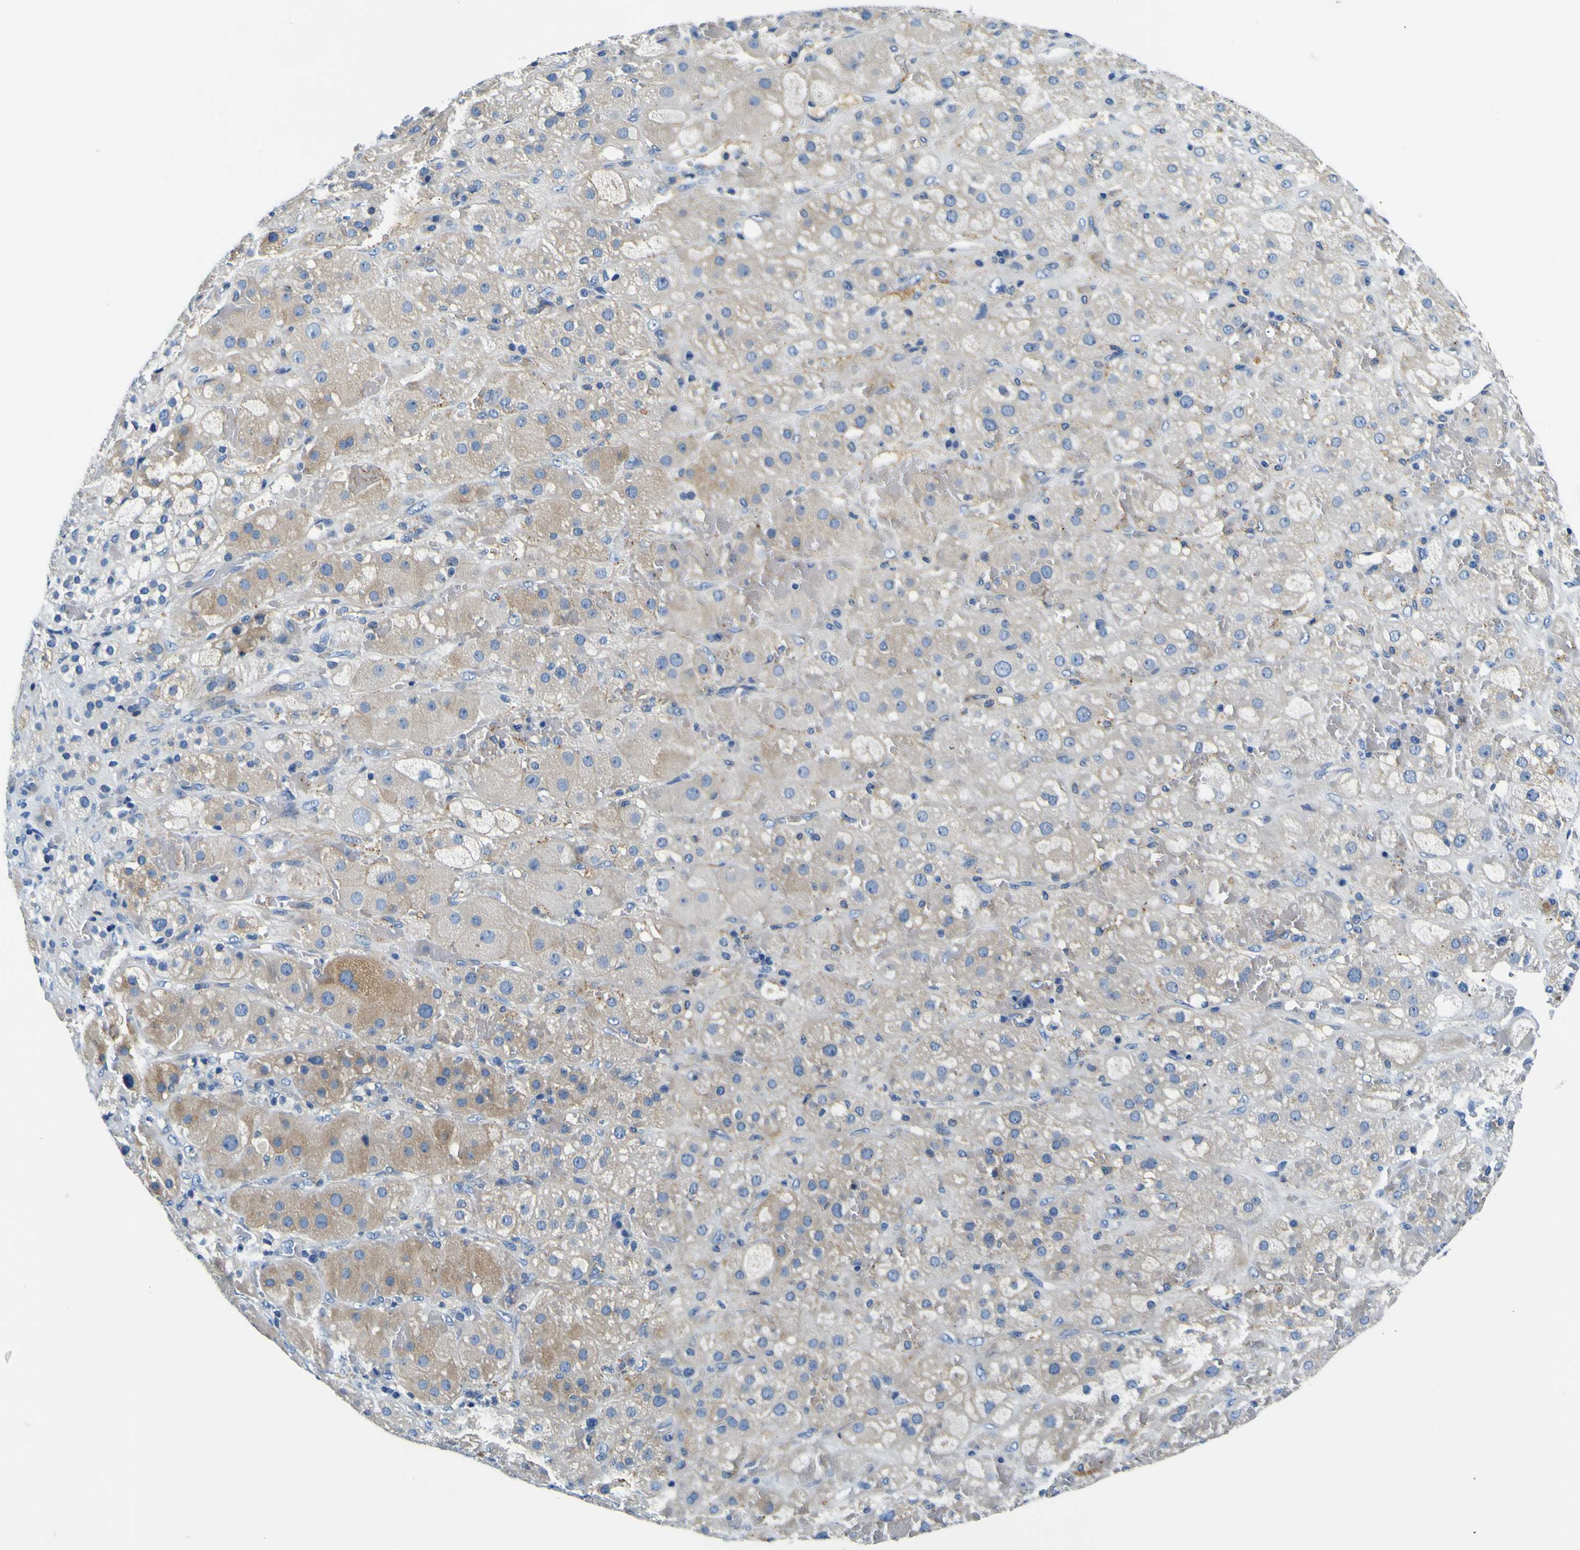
{"staining": {"intensity": "weak", "quantity": "<25%", "location": "cytoplasmic/membranous"}, "tissue": "adrenal gland", "cell_type": "Glandular cells", "image_type": "normal", "snomed": [{"axis": "morphology", "description": "Normal tissue, NOS"}, {"axis": "topography", "description": "Adrenal gland"}], "caption": "High power microscopy photomicrograph of an immunohistochemistry (IHC) micrograph of unremarkable adrenal gland, revealing no significant positivity in glandular cells. (DAB (3,3'-diaminobenzidine) IHC, high magnification).", "gene": "ADGRA2", "patient": {"sex": "female", "age": 47}}